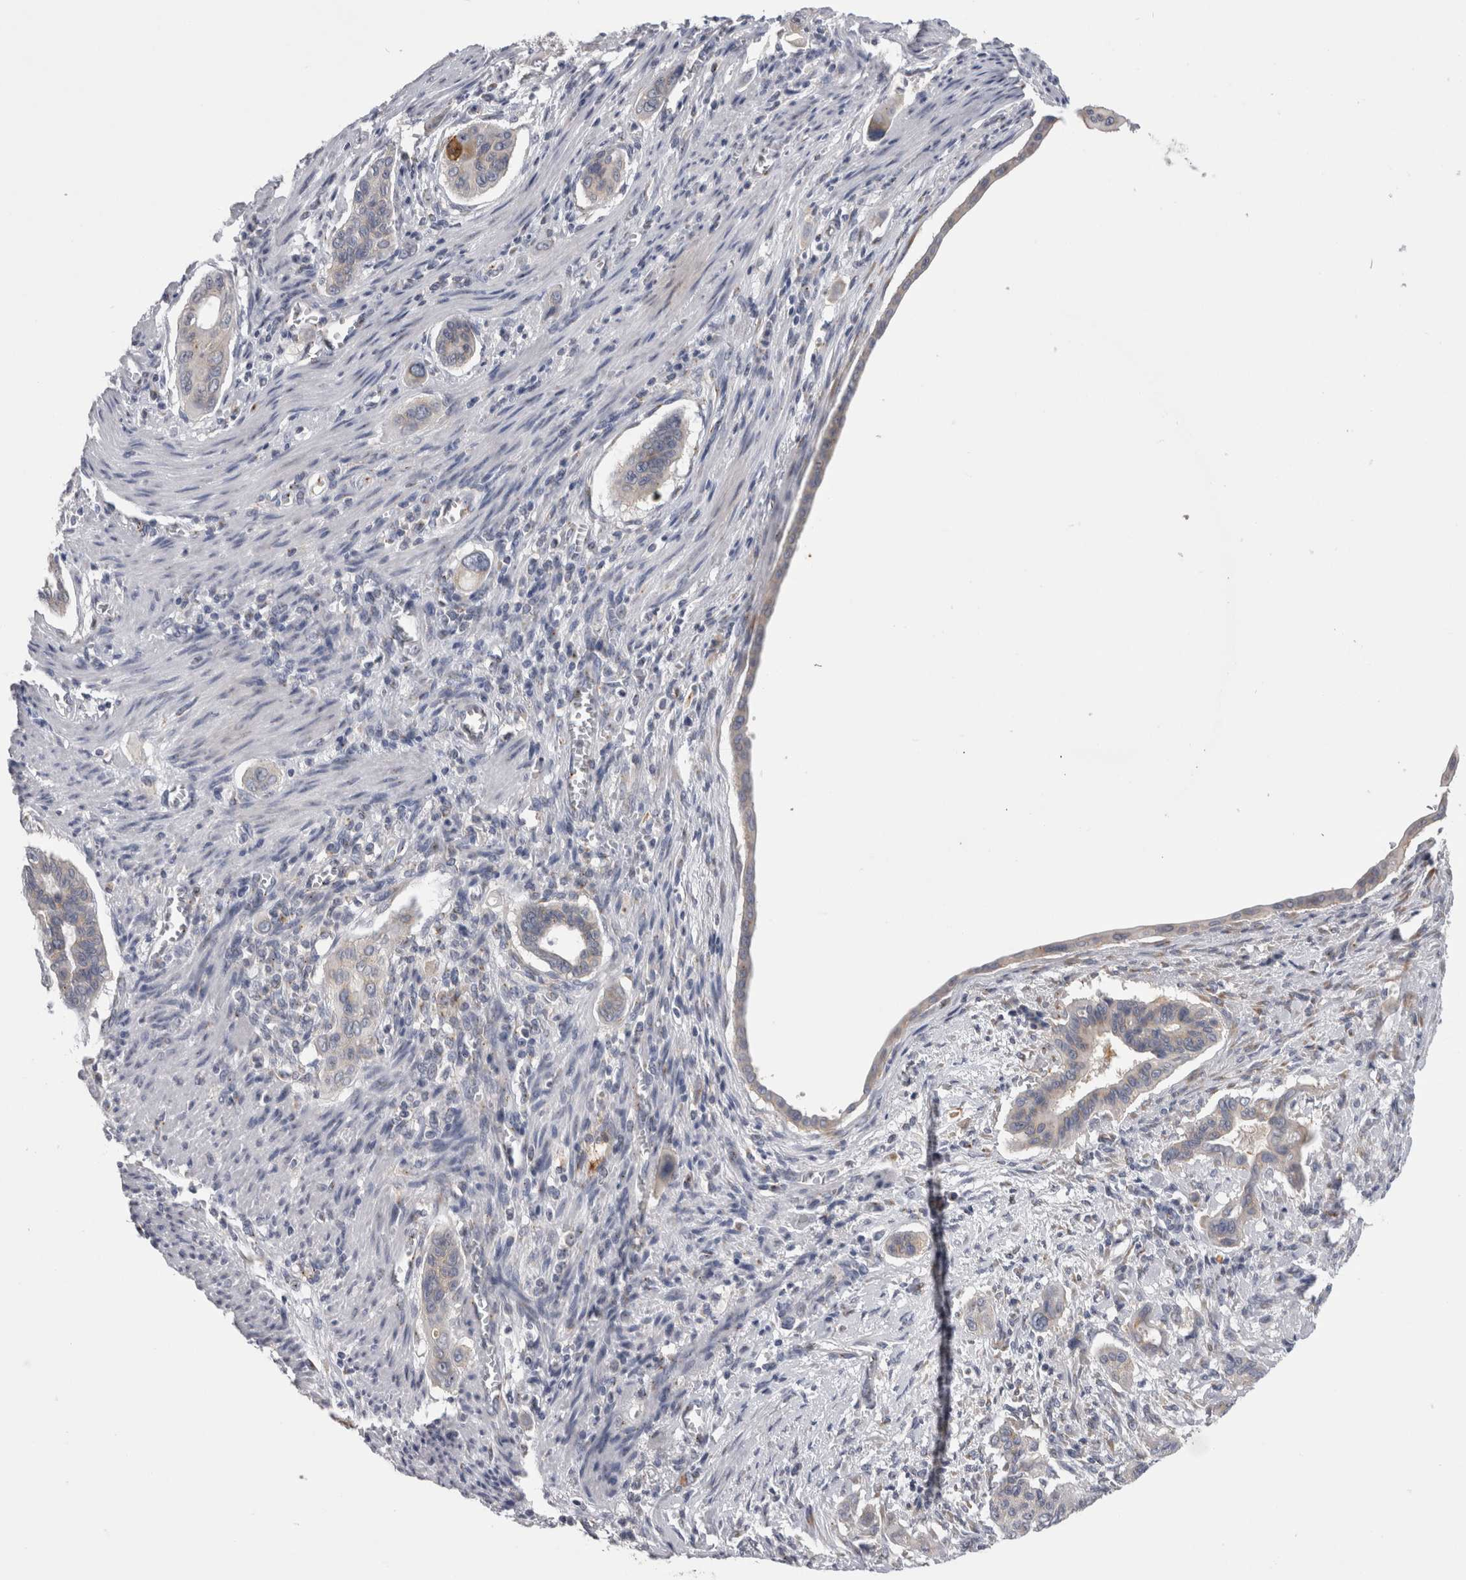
{"staining": {"intensity": "negative", "quantity": "none", "location": "none"}, "tissue": "pancreatic cancer", "cell_type": "Tumor cells", "image_type": "cancer", "snomed": [{"axis": "morphology", "description": "Adenocarcinoma, NOS"}, {"axis": "topography", "description": "Pancreas"}], "caption": "Photomicrograph shows no protein staining in tumor cells of pancreatic cancer (adenocarcinoma) tissue.", "gene": "AKAP9", "patient": {"sex": "male", "age": 77}}